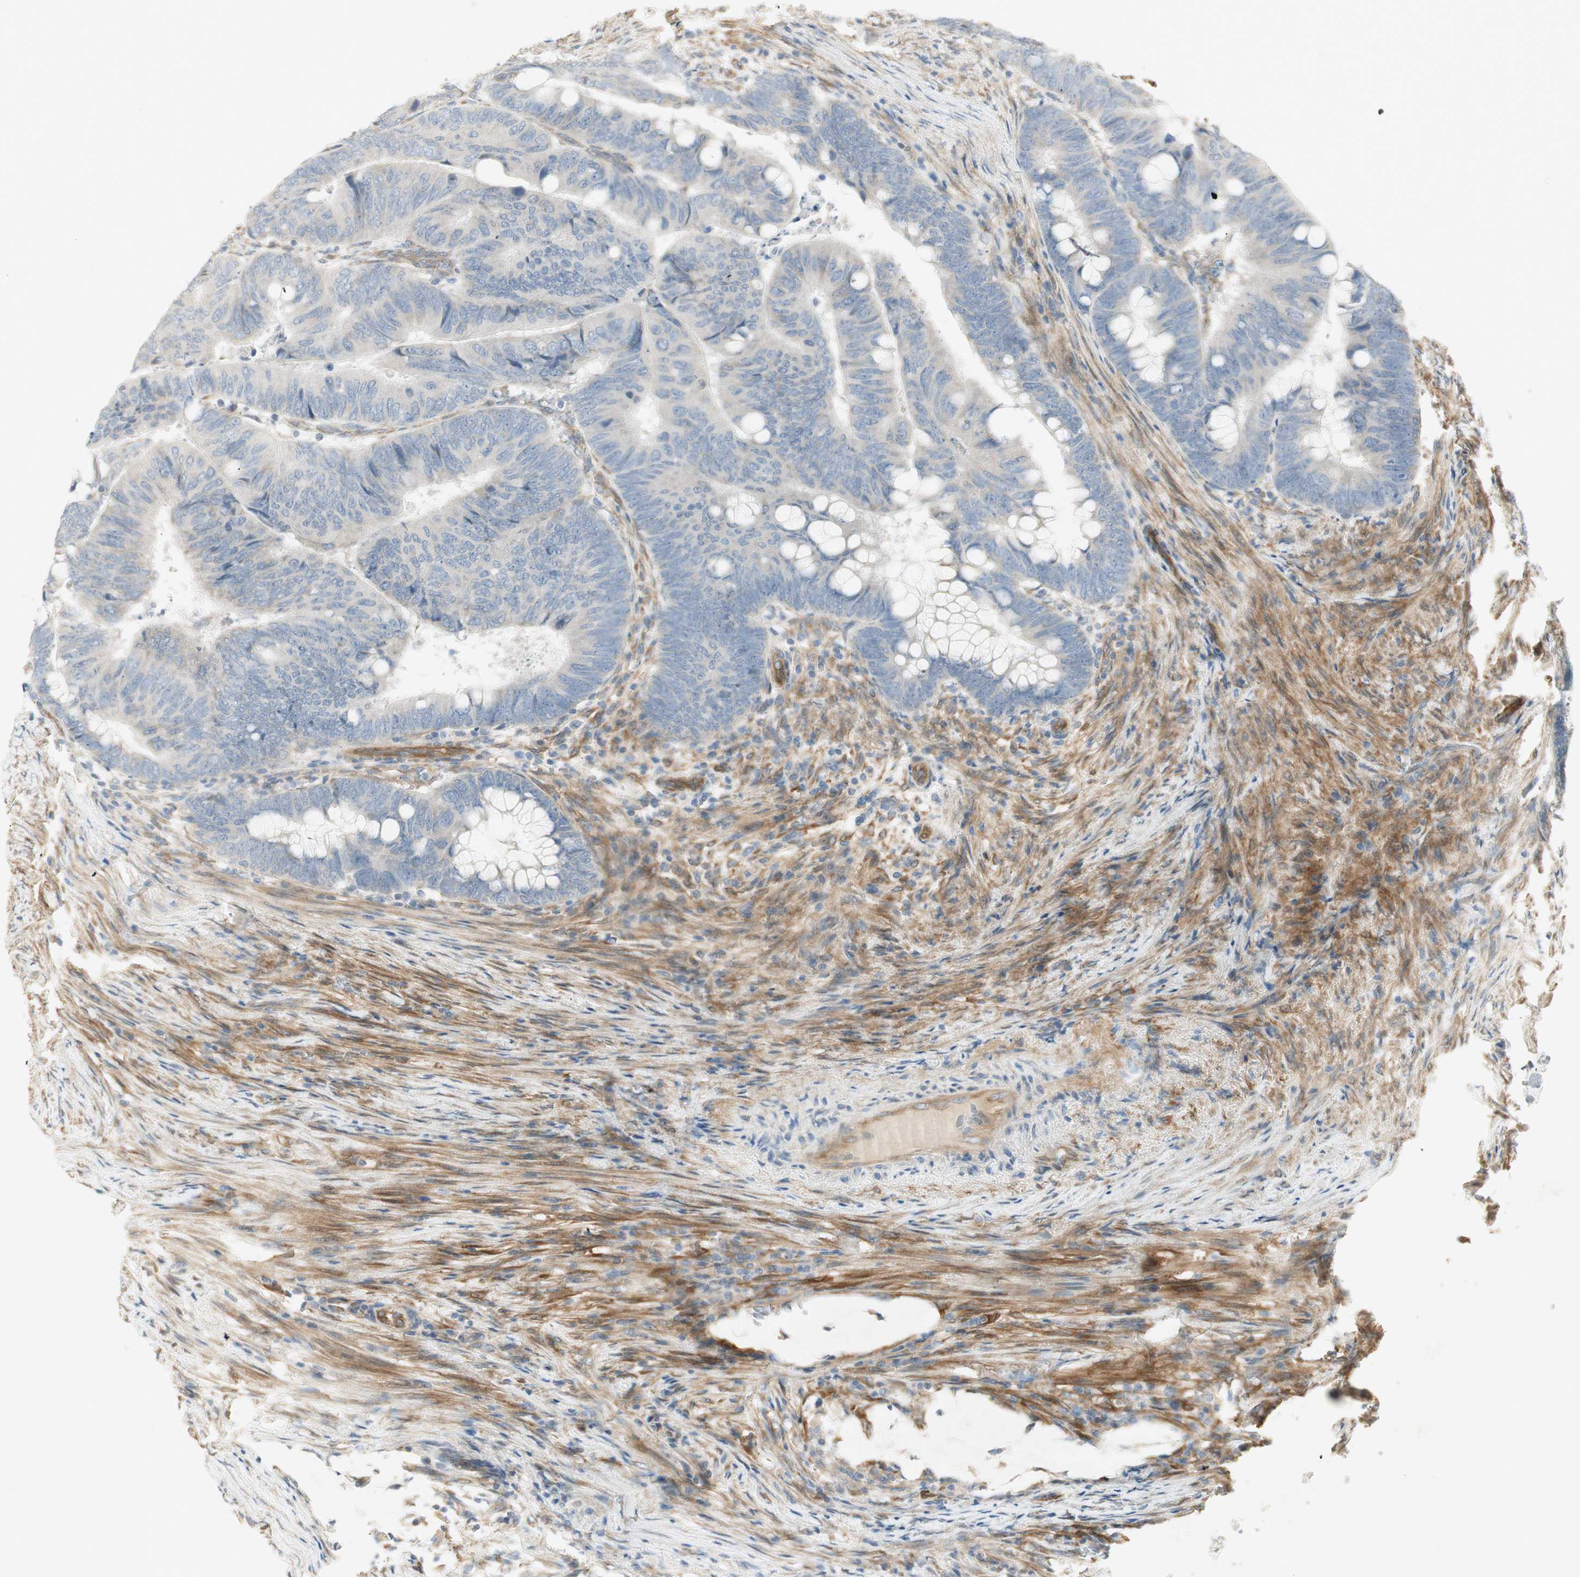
{"staining": {"intensity": "weak", "quantity": "<25%", "location": "cytoplasmic/membranous"}, "tissue": "colorectal cancer", "cell_type": "Tumor cells", "image_type": "cancer", "snomed": [{"axis": "morphology", "description": "Normal tissue, NOS"}, {"axis": "morphology", "description": "Adenocarcinoma, NOS"}, {"axis": "topography", "description": "Rectum"}, {"axis": "topography", "description": "Peripheral nerve tissue"}], "caption": "Colorectal cancer (adenocarcinoma) stained for a protein using immunohistochemistry (IHC) displays no expression tumor cells.", "gene": "STON1-GTF2A1L", "patient": {"sex": "male", "age": 92}}